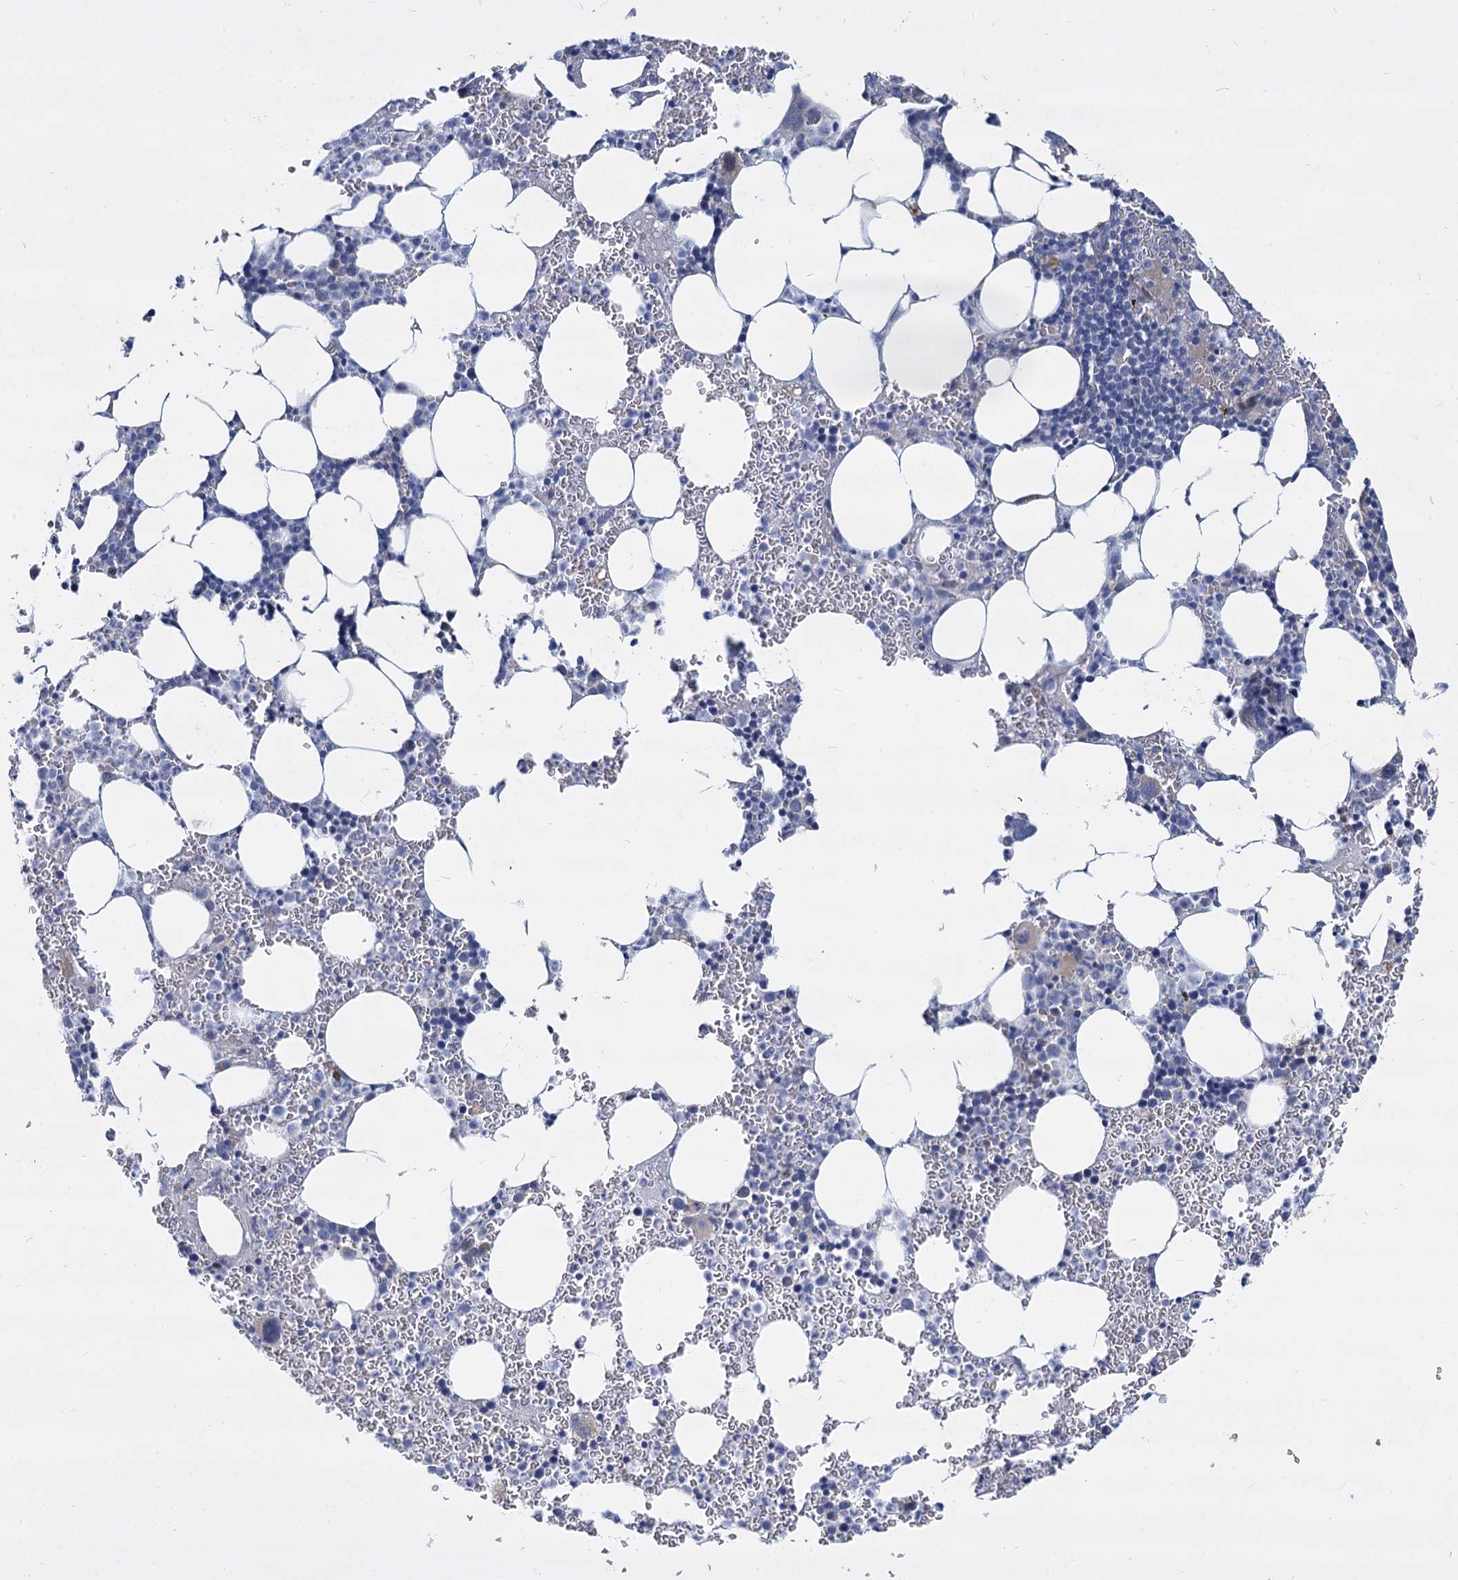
{"staining": {"intensity": "negative", "quantity": "none", "location": "none"}, "tissue": "bone marrow", "cell_type": "Hematopoietic cells", "image_type": "normal", "snomed": [{"axis": "morphology", "description": "Normal tissue, NOS"}, {"axis": "topography", "description": "Bone marrow"}], "caption": "High power microscopy micrograph of an immunohistochemistry histopathology image of normal bone marrow, revealing no significant staining in hematopoietic cells. (DAB (3,3'-diaminobenzidine) immunohistochemistry (IHC) visualized using brightfield microscopy, high magnification).", "gene": "TRIM77", "patient": {"sex": "female", "age": 78}}